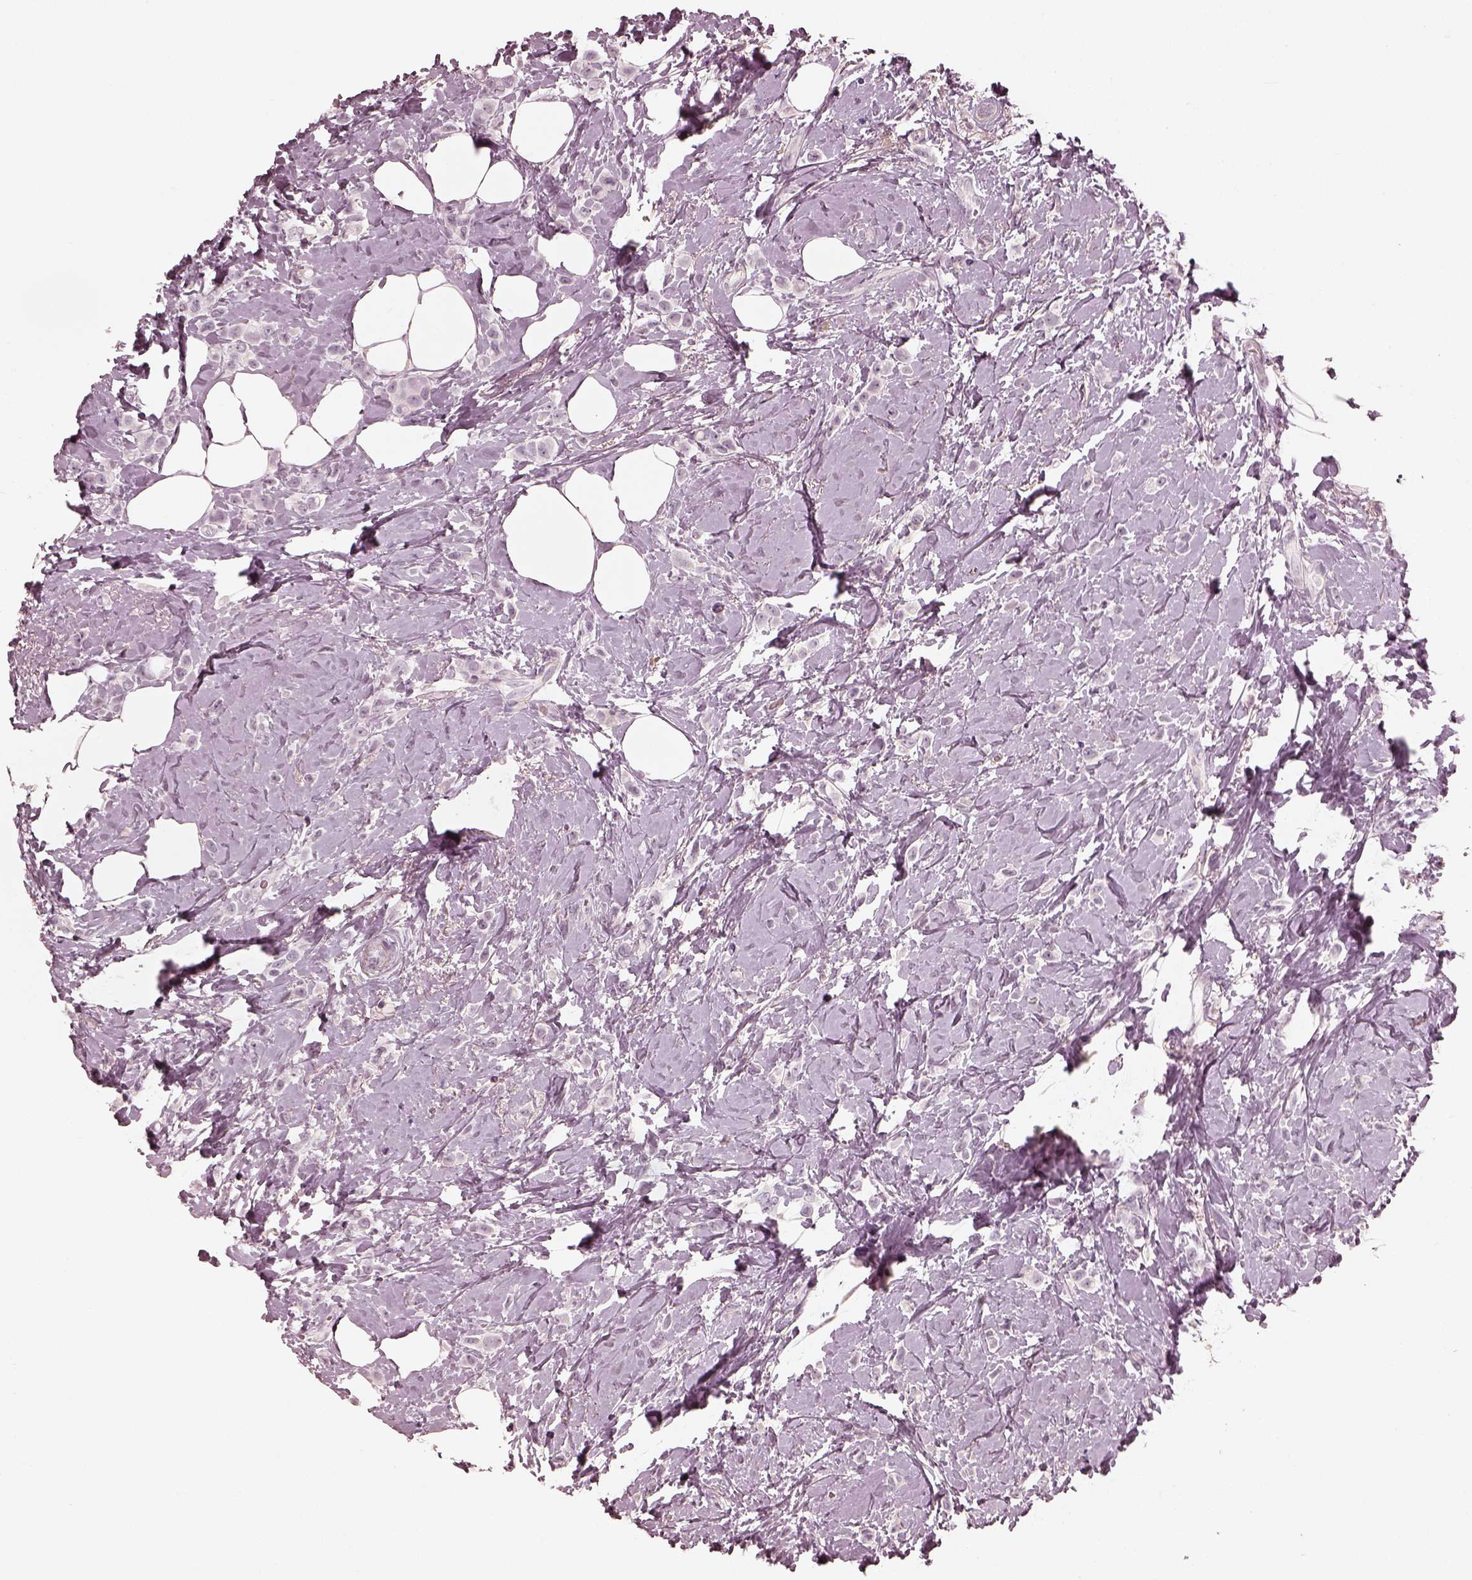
{"staining": {"intensity": "negative", "quantity": "none", "location": "none"}, "tissue": "breast cancer", "cell_type": "Tumor cells", "image_type": "cancer", "snomed": [{"axis": "morphology", "description": "Lobular carcinoma"}, {"axis": "topography", "description": "Breast"}], "caption": "Image shows no significant protein positivity in tumor cells of breast lobular carcinoma.", "gene": "ADRB3", "patient": {"sex": "female", "age": 66}}